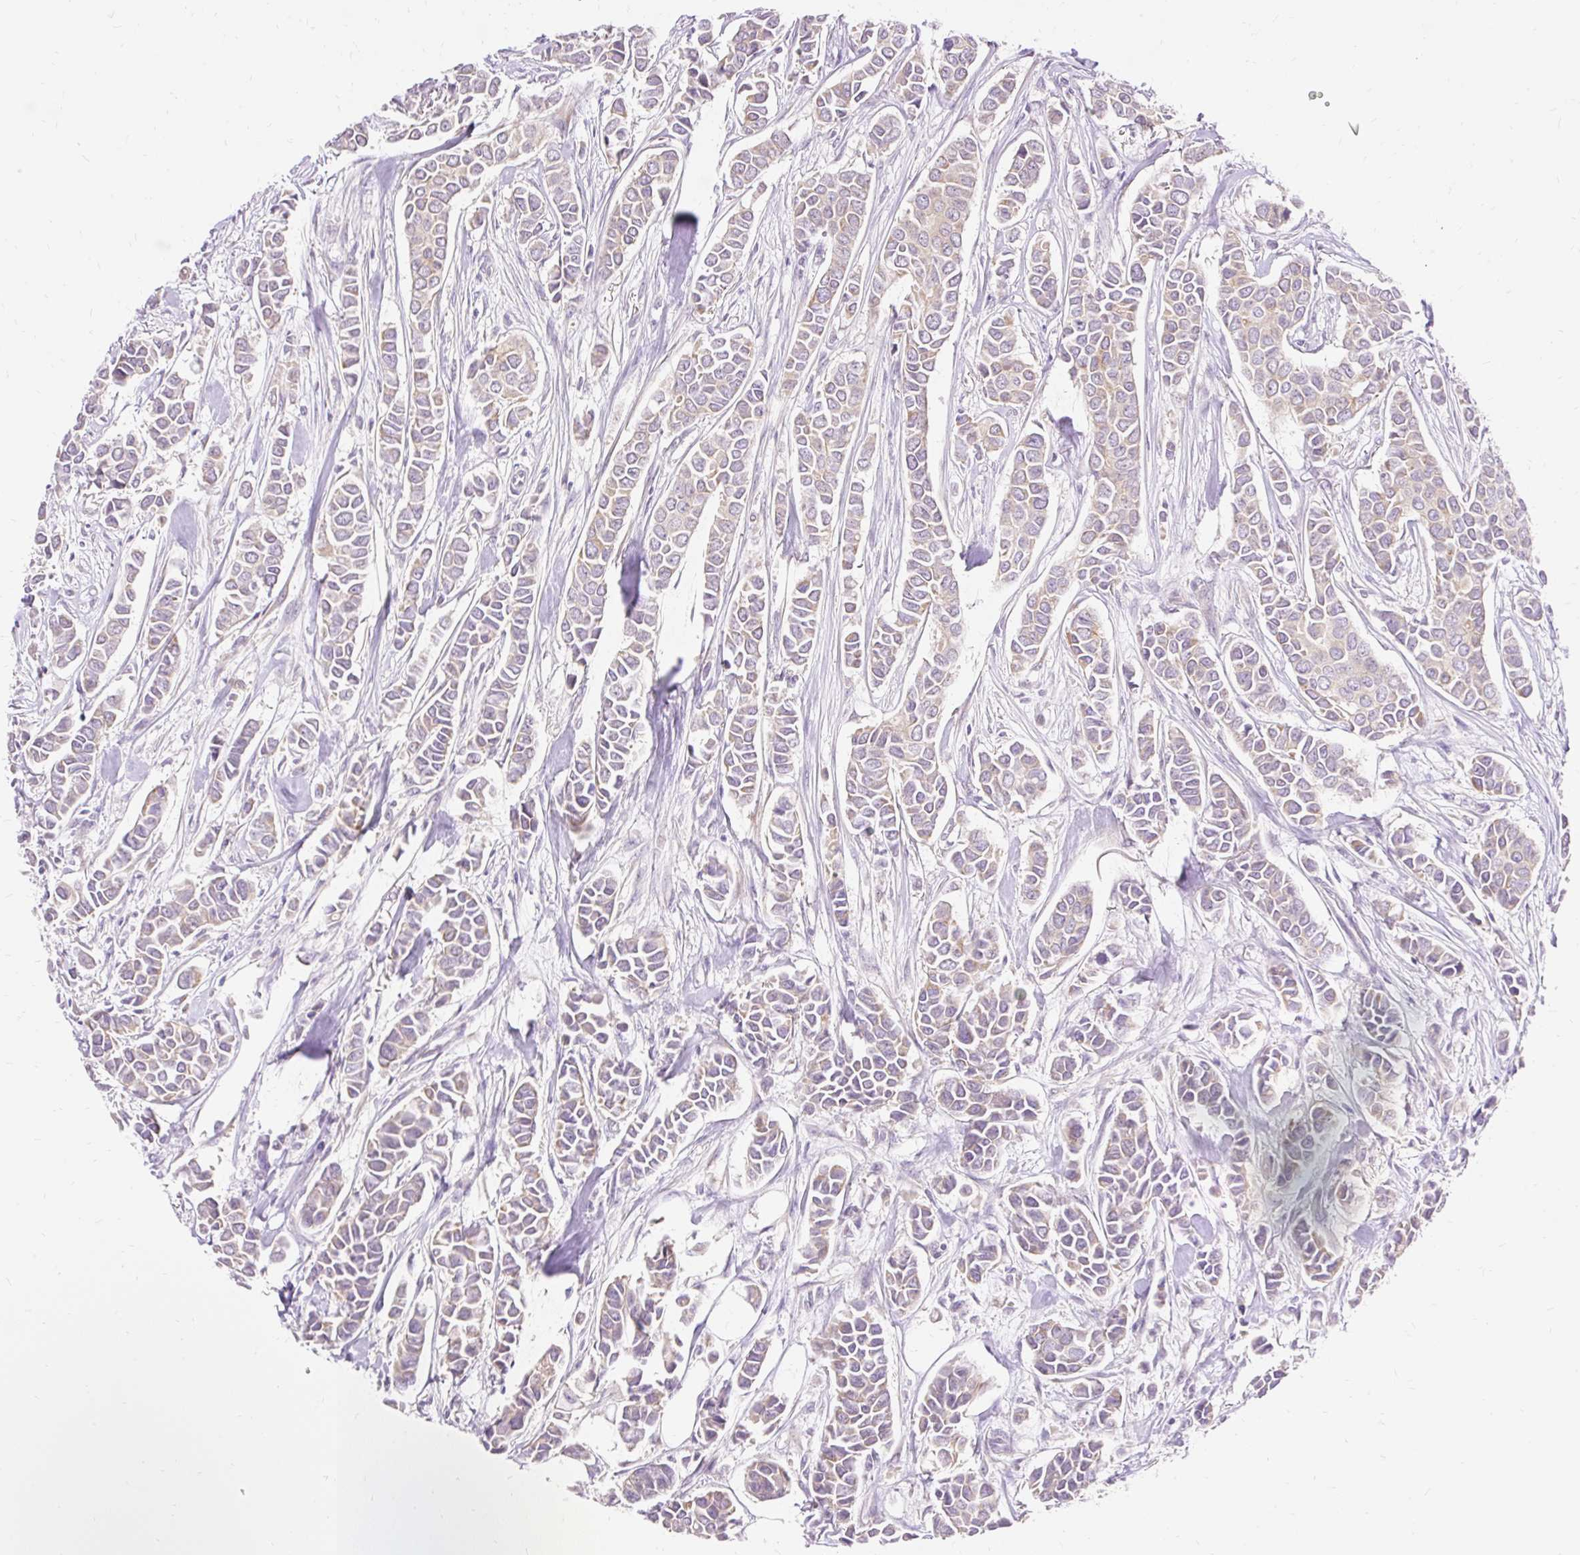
{"staining": {"intensity": "weak", "quantity": "25%-75%", "location": "cytoplasmic/membranous"}, "tissue": "breast cancer", "cell_type": "Tumor cells", "image_type": "cancer", "snomed": [{"axis": "morphology", "description": "Duct carcinoma"}, {"axis": "topography", "description": "Breast"}], "caption": "This photomicrograph displays immunohistochemistry staining of human invasive ductal carcinoma (breast), with low weak cytoplasmic/membranous expression in about 25%-75% of tumor cells.", "gene": "SEC63", "patient": {"sex": "female", "age": 84}}